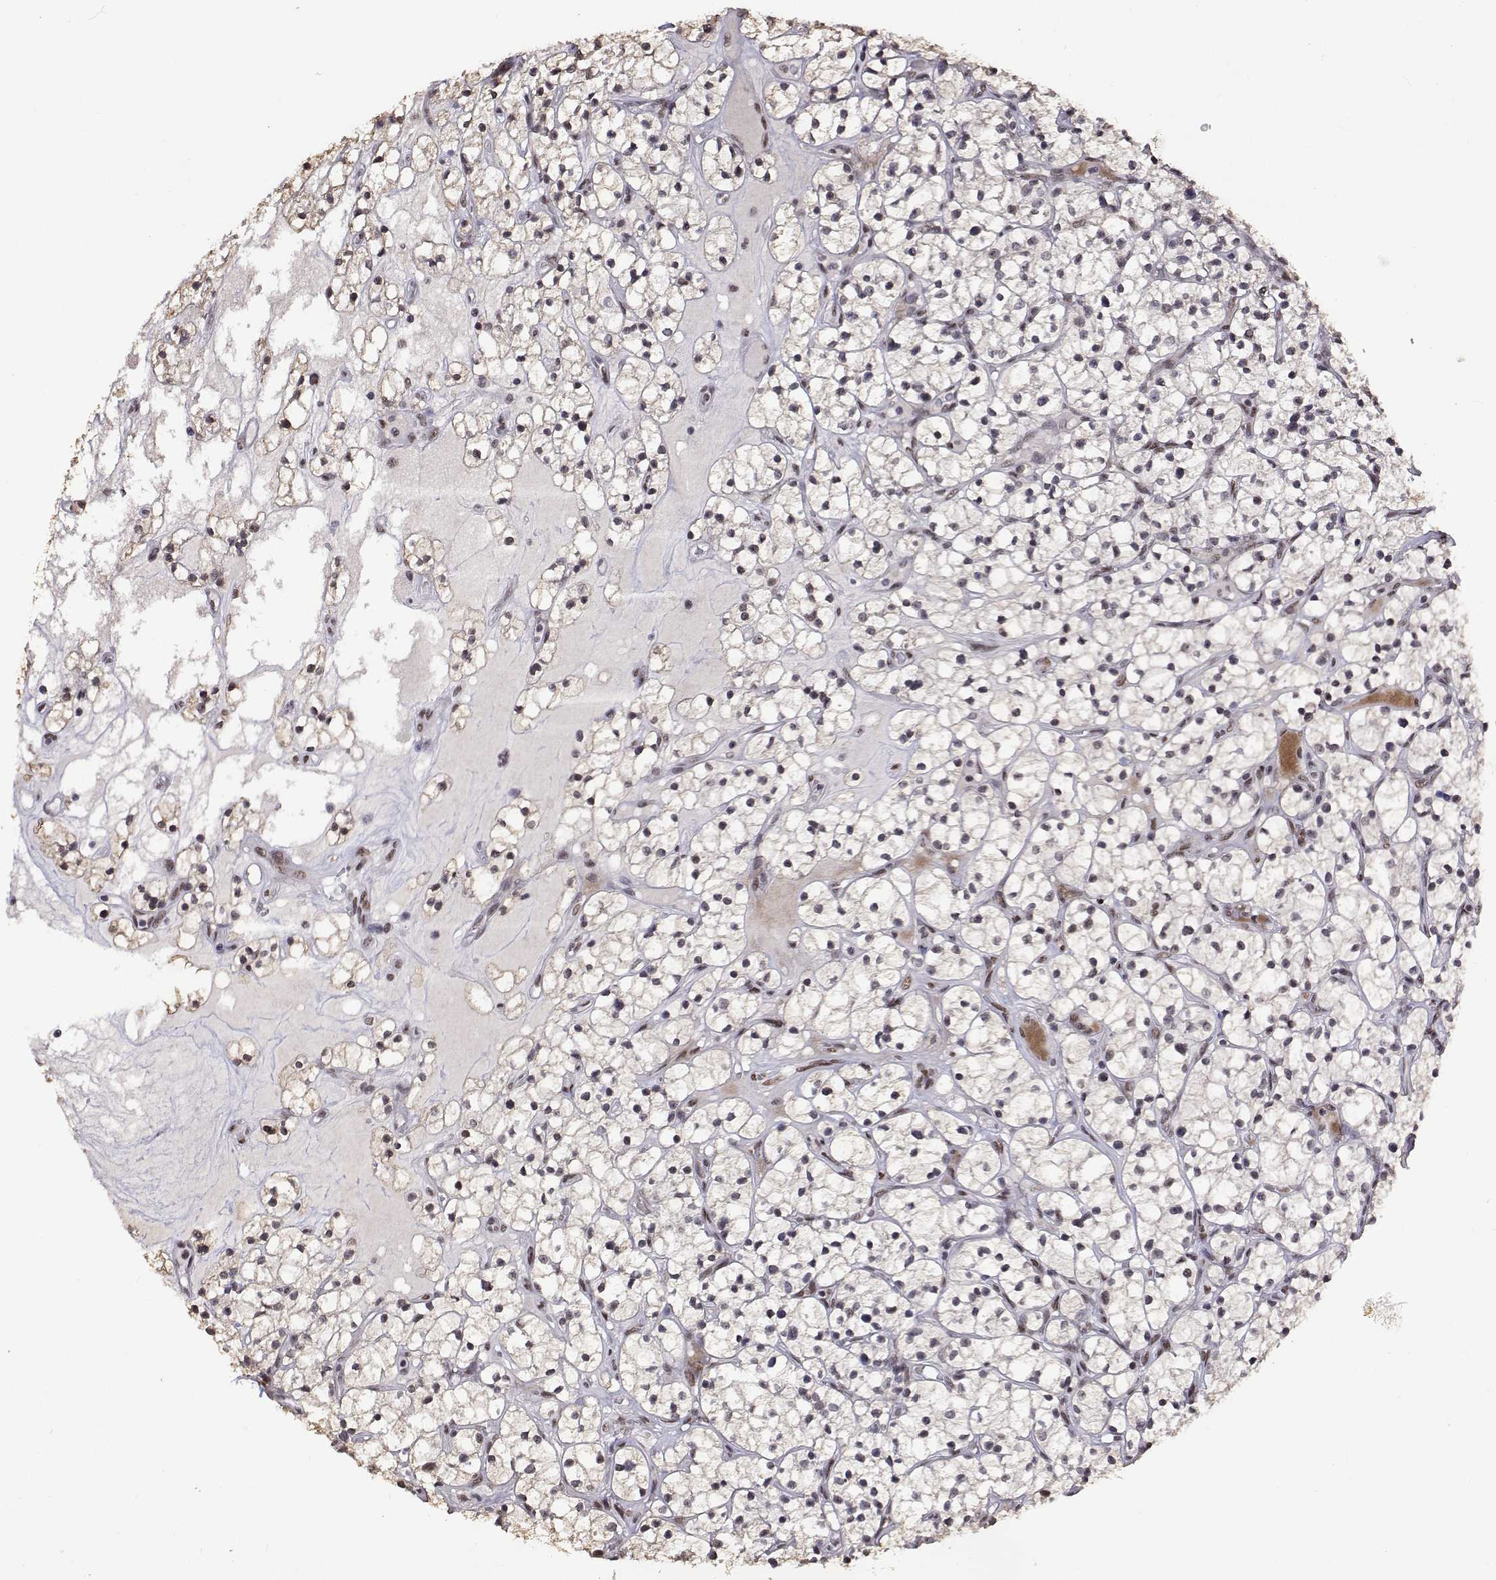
{"staining": {"intensity": "weak", "quantity": "<25%", "location": "nuclear"}, "tissue": "renal cancer", "cell_type": "Tumor cells", "image_type": "cancer", "snomed": [{"axis": "morphology", "description": "Adenocarcinoma, NOS"}, {"axis": "topography", "description": "Kidney"}], "caption": "The image reveals no significant positivity in tumor cells of renal cancer (adenocarcinoma).", "gene": "HNRNPA0", "patient": {"sex": "female", "age": 64}}